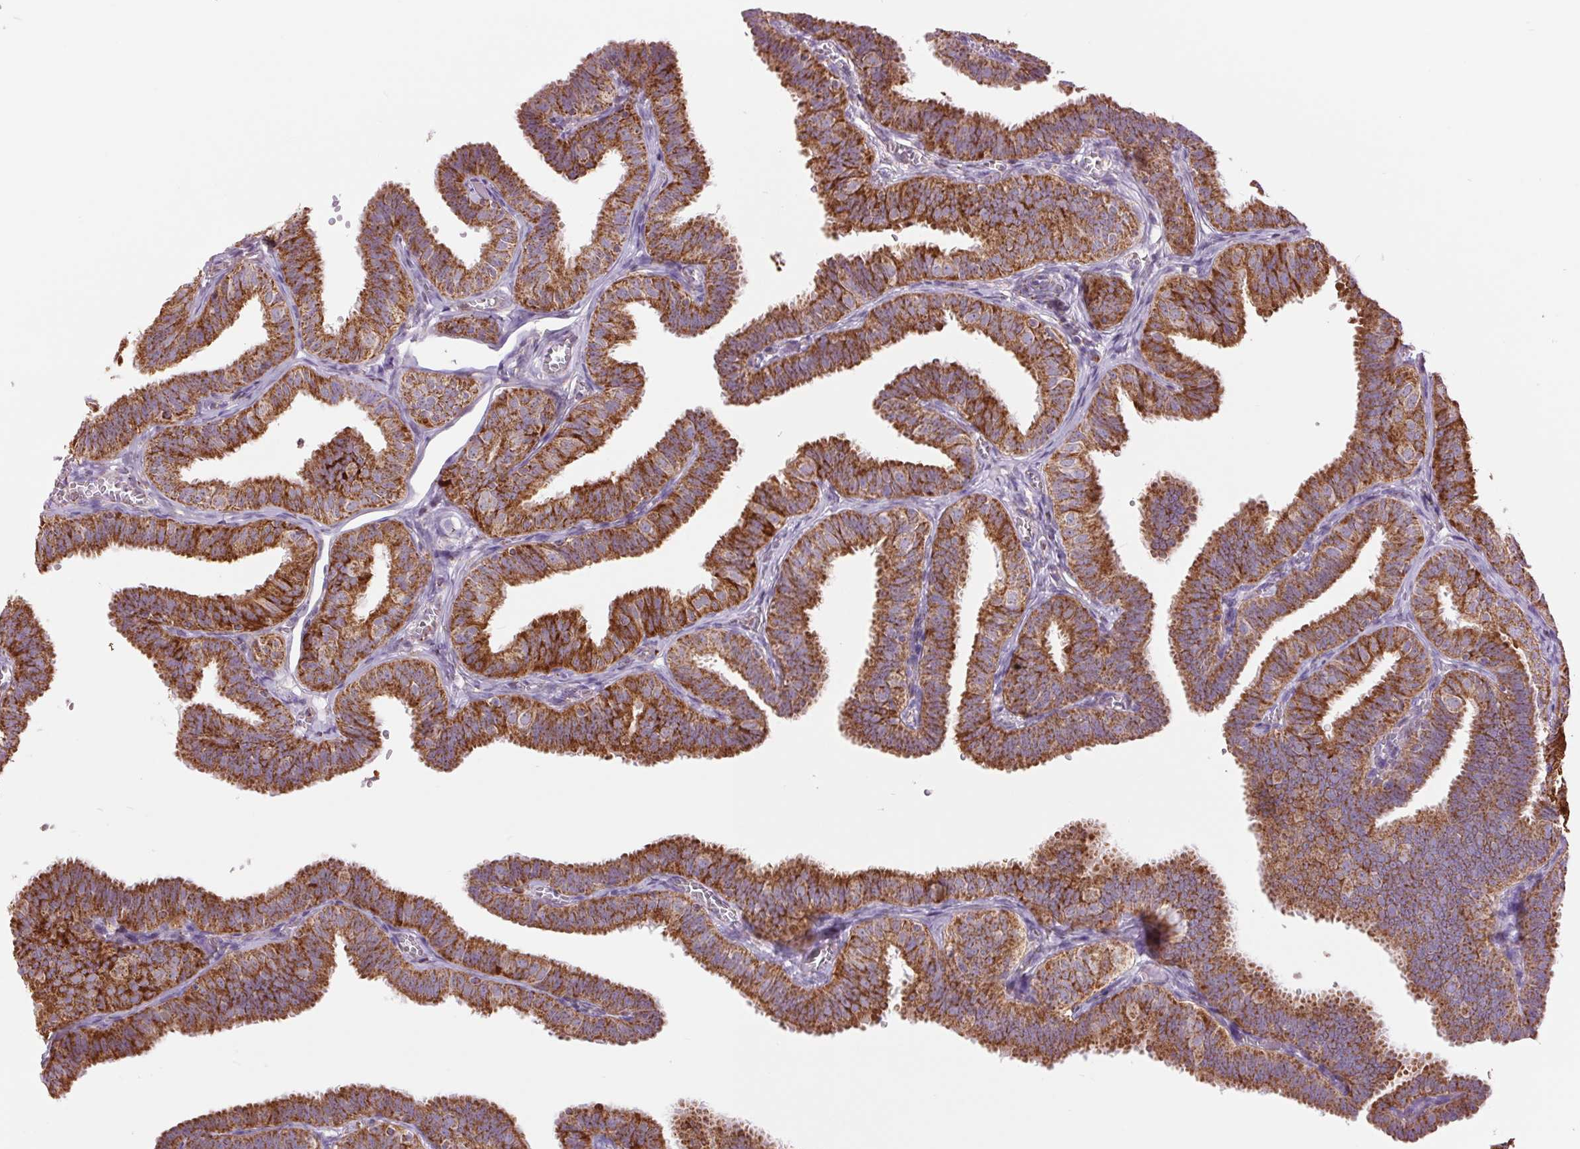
{"staining": {"intensity": "strong", "quantity": ">75%", "location": "cytoplasmic/membranous"}, "tissue": "fallopian tube", "cell_type": "Glandular cells", "image_type": "normal", "snomed": [{"axis": "morphology", "description": "Normal tissue, NOS"}, {"axis": "topography", "description": "Fallopian tube"}], "caption": "DAB (3,3'-diaminobenzidine) immunohistochemical staining of benign human fallopian tube demonstrates strong cytoplasmic/membranous protein expression in about >75% of glandular cells. The staining was performed using DAB (3,3'-diaminobenzidine) to visualize the protein expression in brown, while the nuclei were stained in blue with hematoxylin (Magnification: 20x).", "gene": "ATP5PB", "patient": {"sex": "female", "age": 25}}